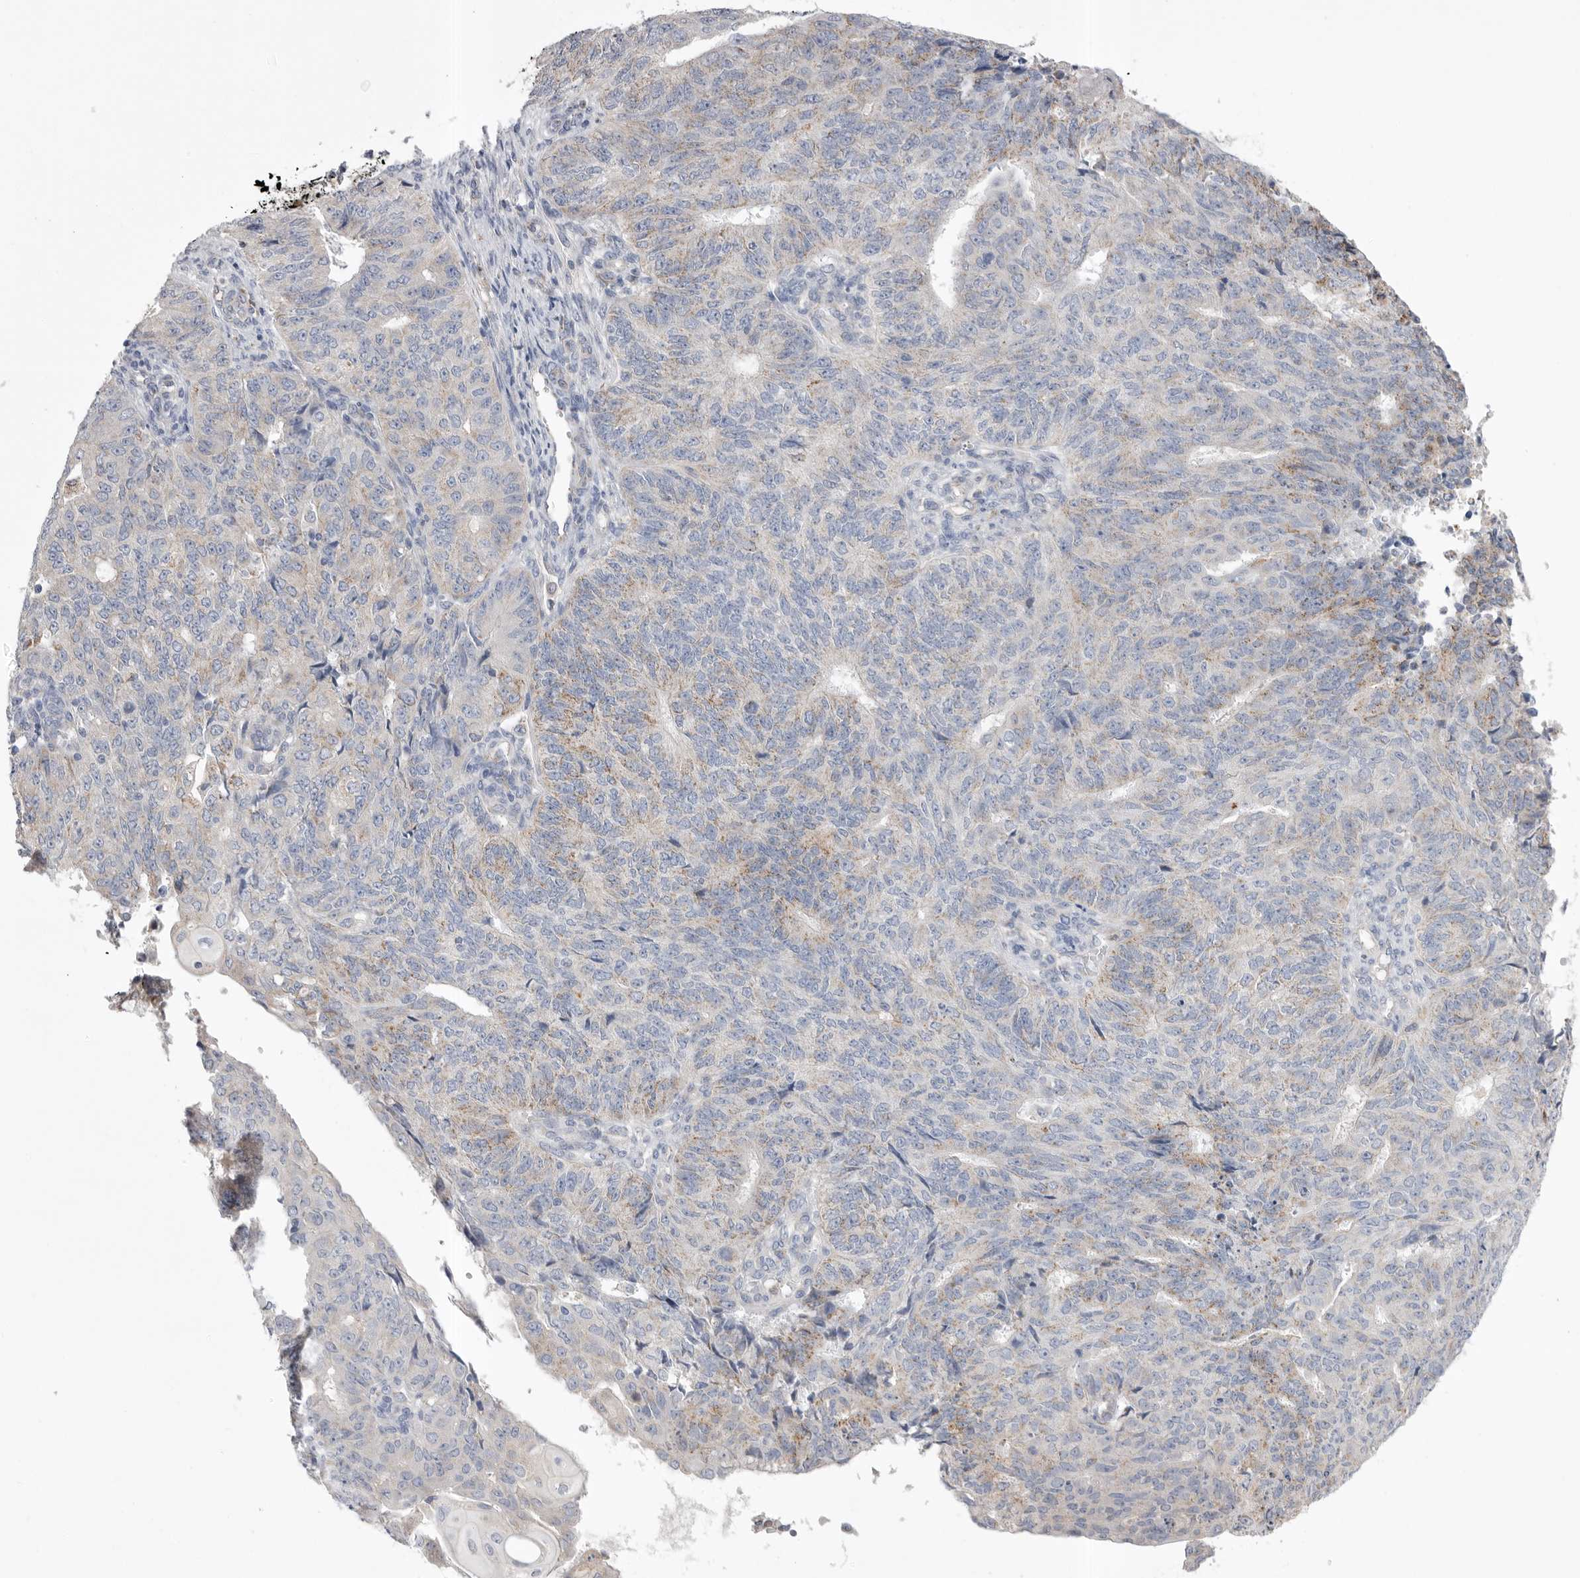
{"staining": {"intensity": "weak", "quantity": "<25%", "location": "cytoplasmic/membranous"}, "tissue": "endometrial cancer", "cell_type": "Tumor cells", "image_type": "cancer", "snomed": [{"axis": "morphology", "description": "Adenocarcinoma, NOS"}, {"axis": "topography", "description": "Endometrium"}], "caption": "IHC histopathology image of neoplastic tissue: adenocarcinoma (endometrial) stained with DAB demonstrates no significant protein positivity in tumor cells. (Stains: DAB immunohistochemistry (IHC) with hematoxylin counter stain, Microscopy: brightfield microscopy at high magnification).", "gene": "CCDC126", "patient": {"sex": "female", "age": 32}}